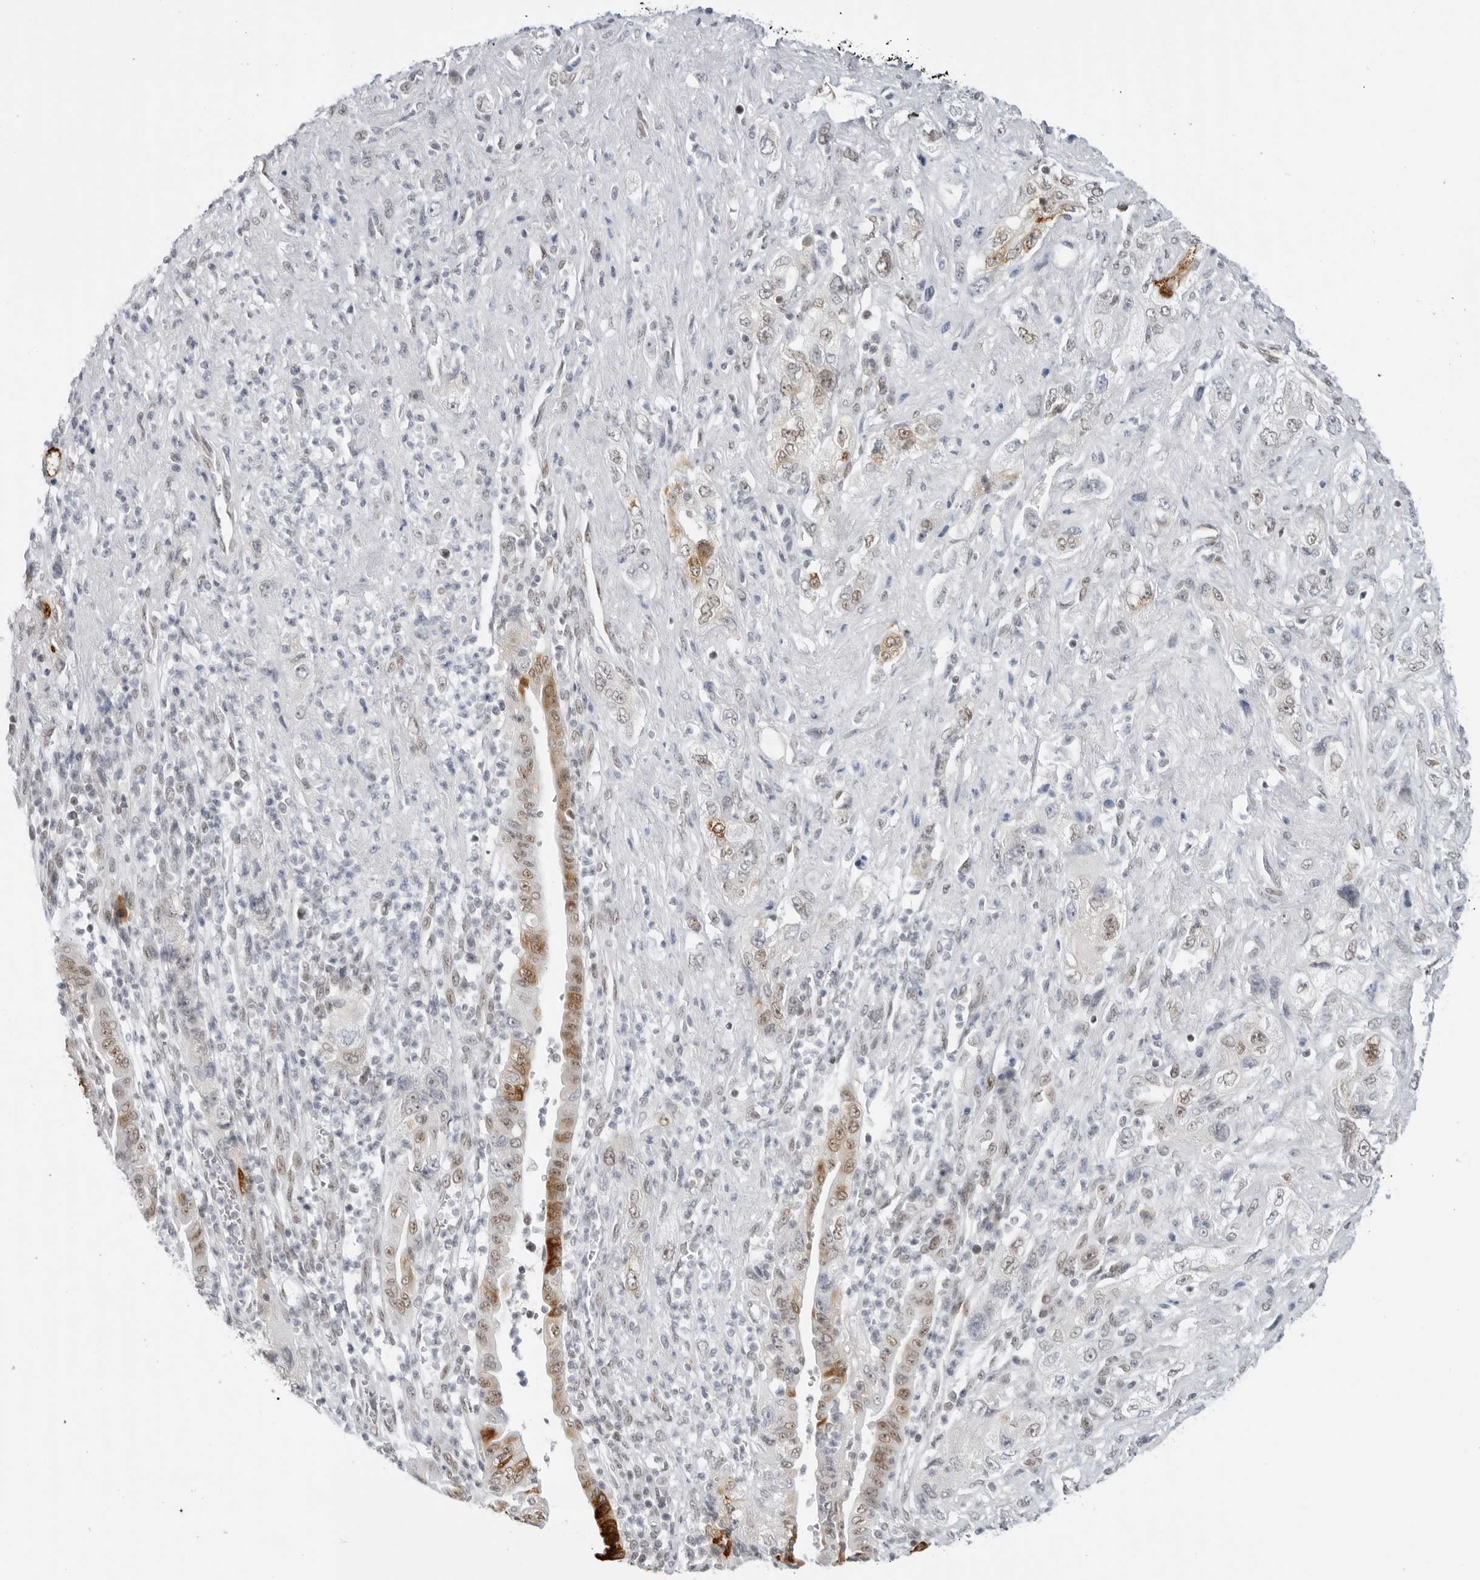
{"staining": {"intensity": "strong", "quantity": "25%-75%", "location": "cytoplasmic/membranous,nuclear"}, "tissue": "pancreatic cancer", "cell_type": "Tumor cells", "image_type": "cancer", "snomed": [{"axis": "morphology", "description": "Adenocarcinoma, NOS"}, {"axis": "topography", "description": "Pancreas"}], "caption": "Pancreatic cancer stained with a protein marker reveals strong staining in tumor cells.", "gene": "FOXK2", "patient": {"sex": "female", "age": 73}}